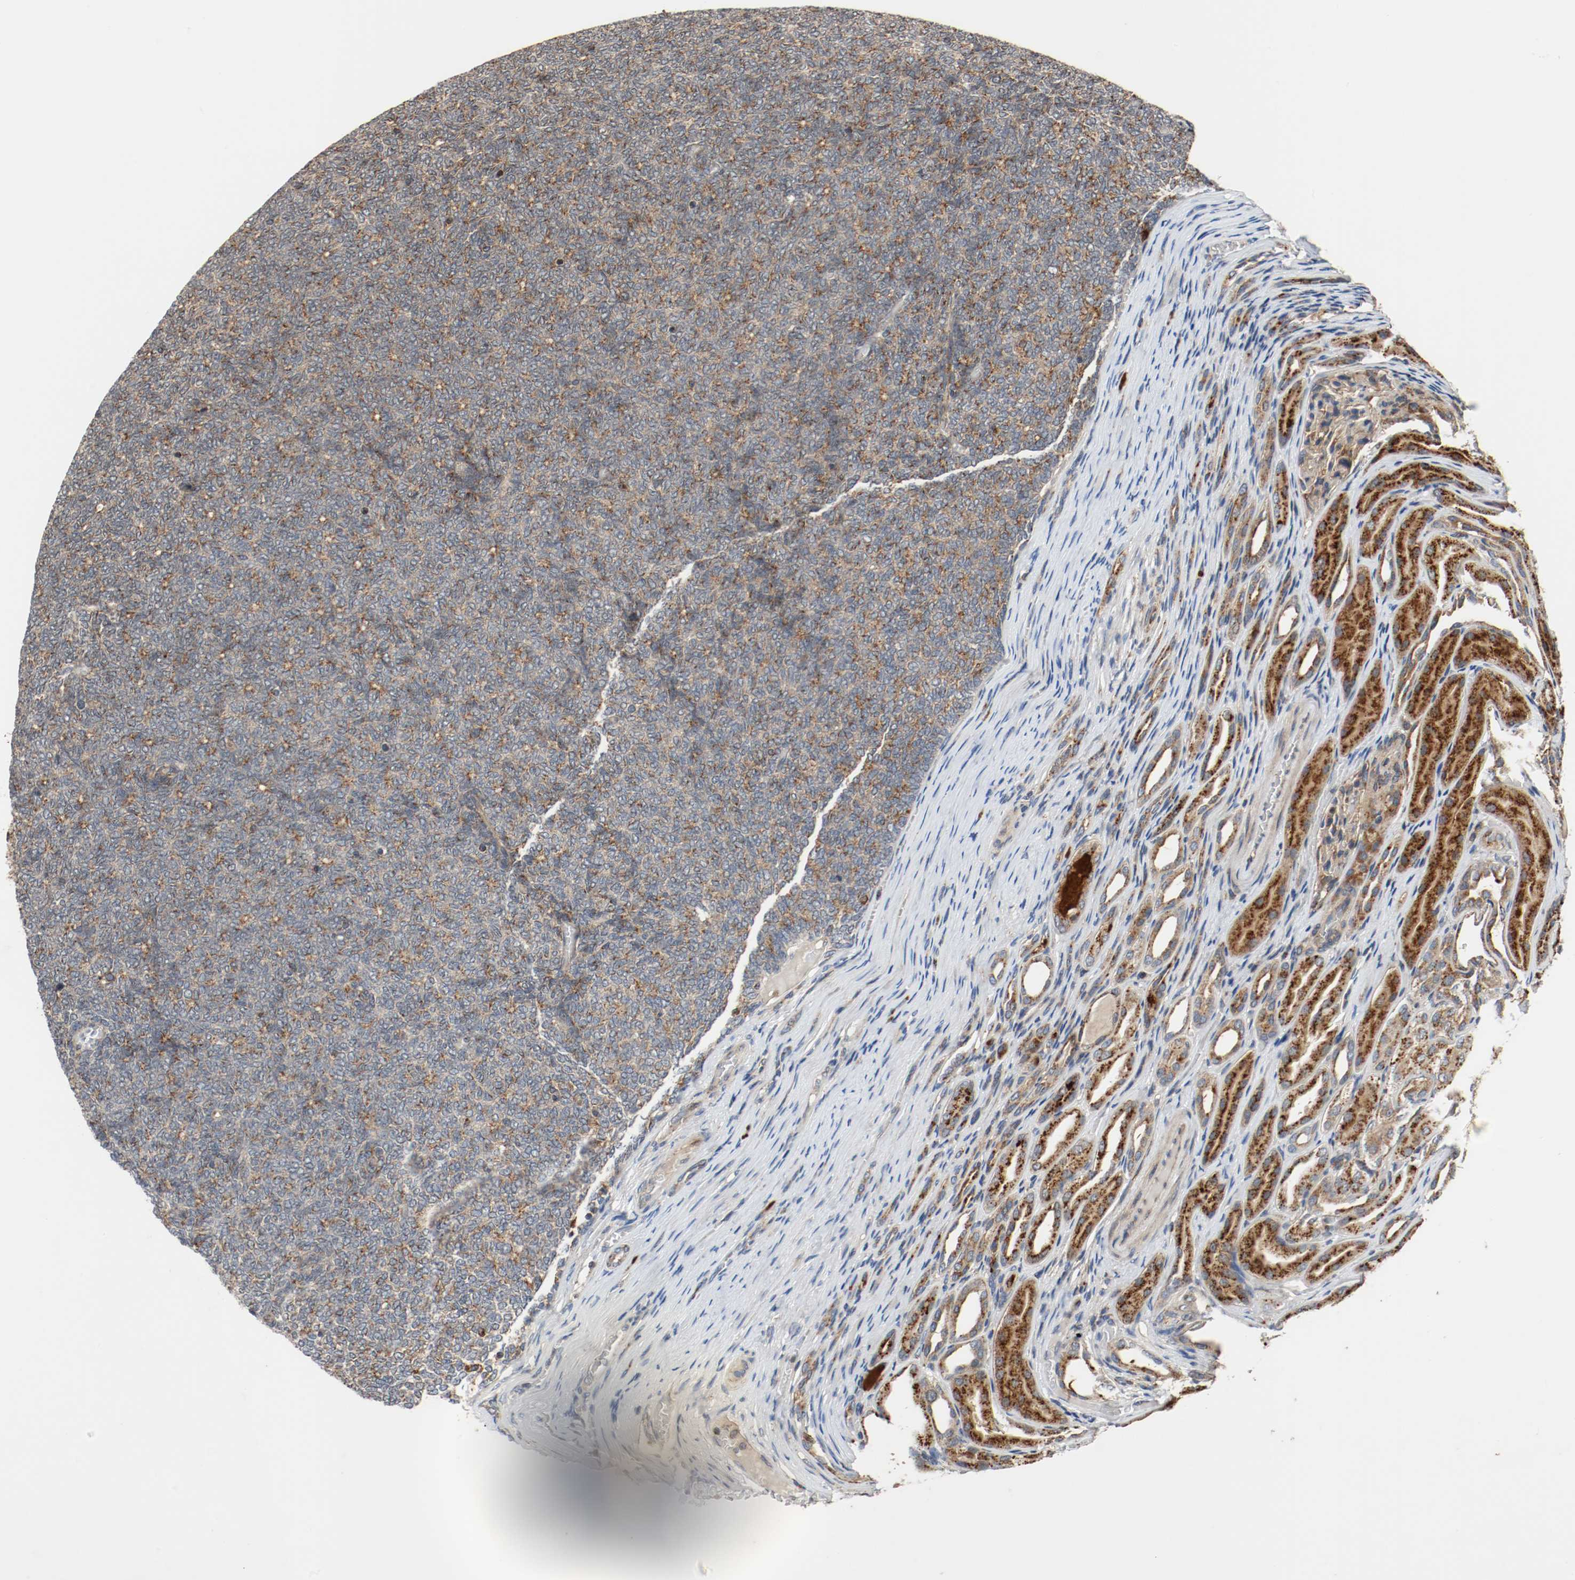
{"staining": {"intensity": "strong", "quantity": ">75%", "location": "cytoplasmic/membranous"}, "tissue": "renal cancer", "cell_type": "Tumor cells", "image_type": "cancer", "snomed": [{"axis": "morphology", "description": "Neoplasm, malignant, NOS"}, {"axis": "topography", "description": "Kidney"}], "caption": "Renal malignant neoplasm stained for a protein (brown) demonstrates strong cytoplasmic/membranous positive staining in approximately >75% of tumor cells.", "gene": "LAMP2", "patient": {"sex": "male", "age": 28}}